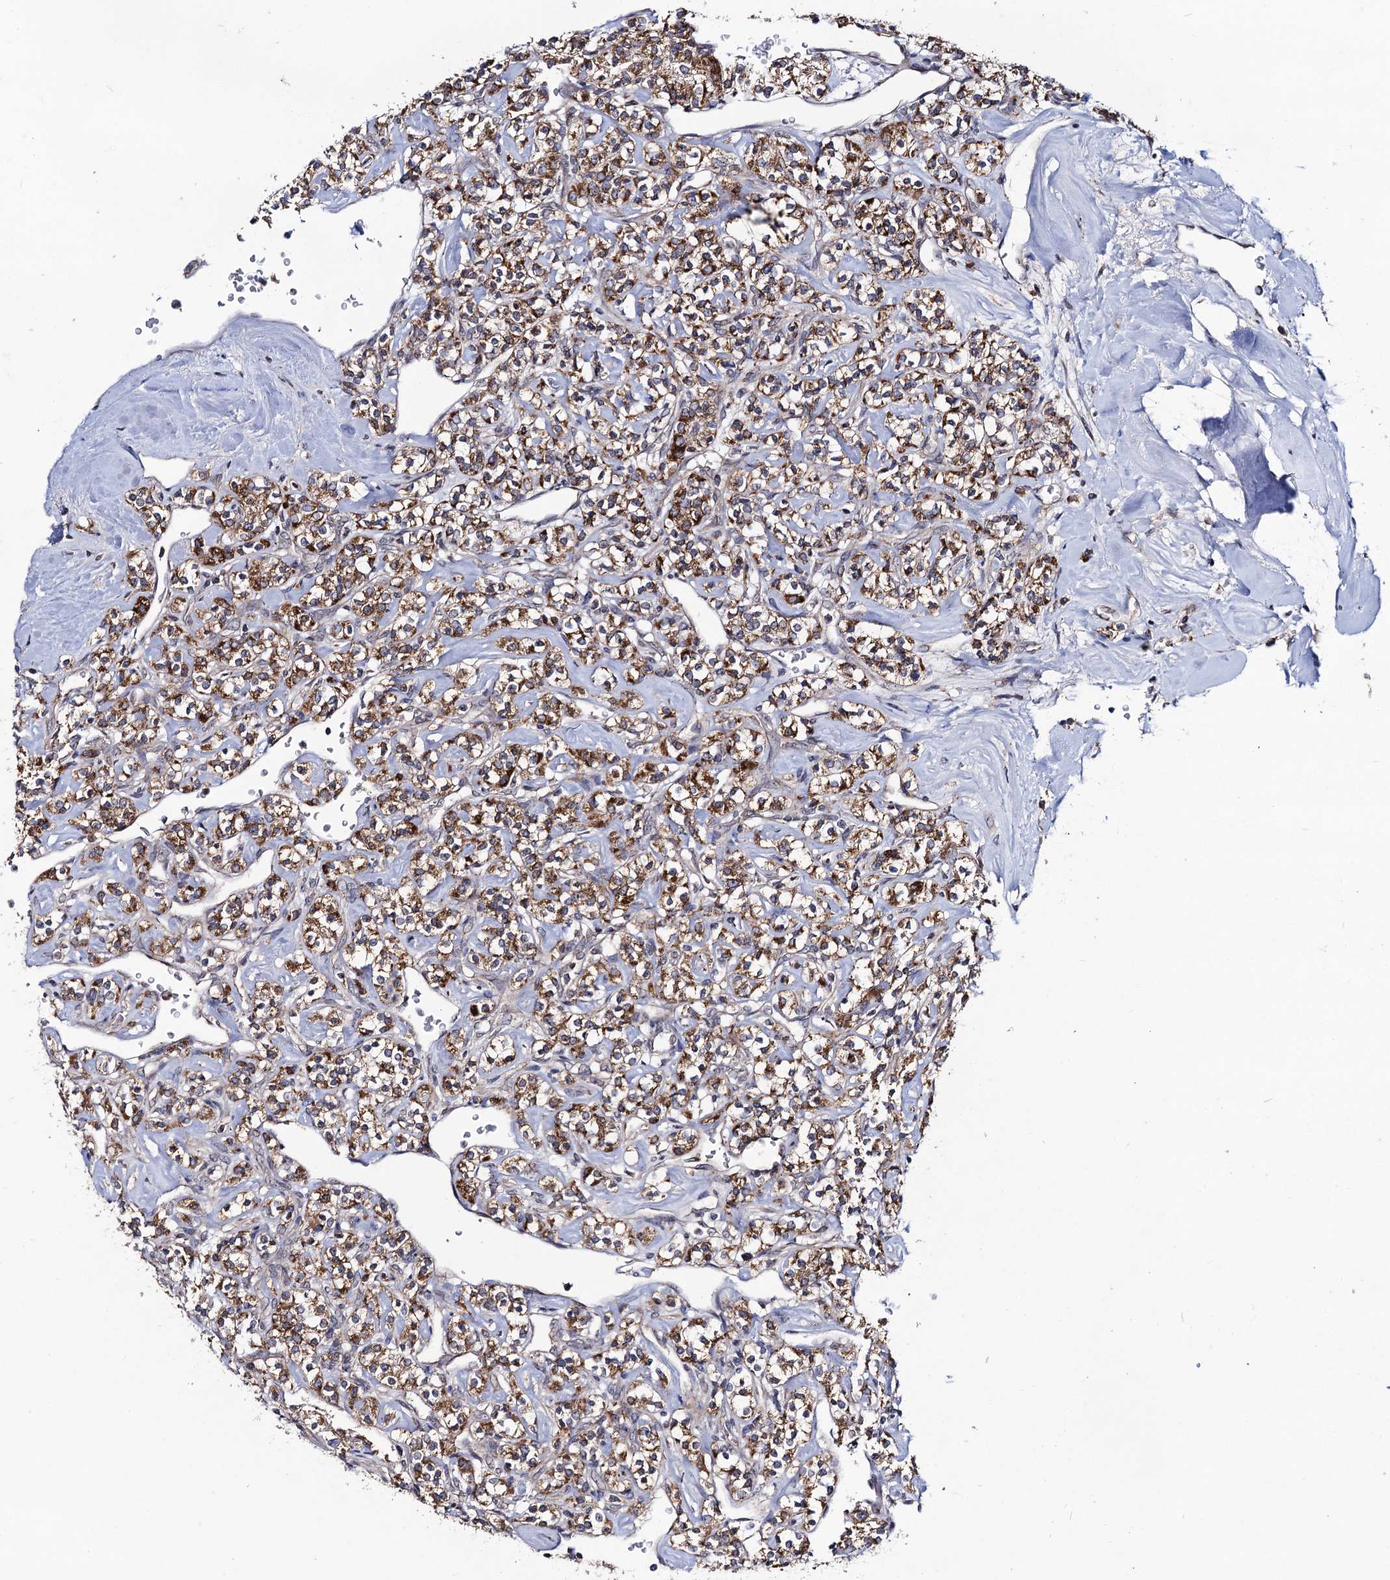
{"staining": {"intensity": "moderate", "quantity": ">75%", "location": "cytoplasmic/membranous"}, "tissue": "renal cancer", "cell_type": "Tumor cells", "image_type": "cancer", "snomed": [{"axis": "morphology", "description": "Adenocarcinoma, NOS"}, {"axis": "topography", "description": "Kidney"}], "caption": "A high-resolution histopathology image shows immunohistochemistry (IHC) staining of renal cancer, which displays moderate cytoplasmic/membranous expression in approximately >75% of tumor cells.", "gene": "VPS37D", "patient": {"sex": "male", "age": 77}}